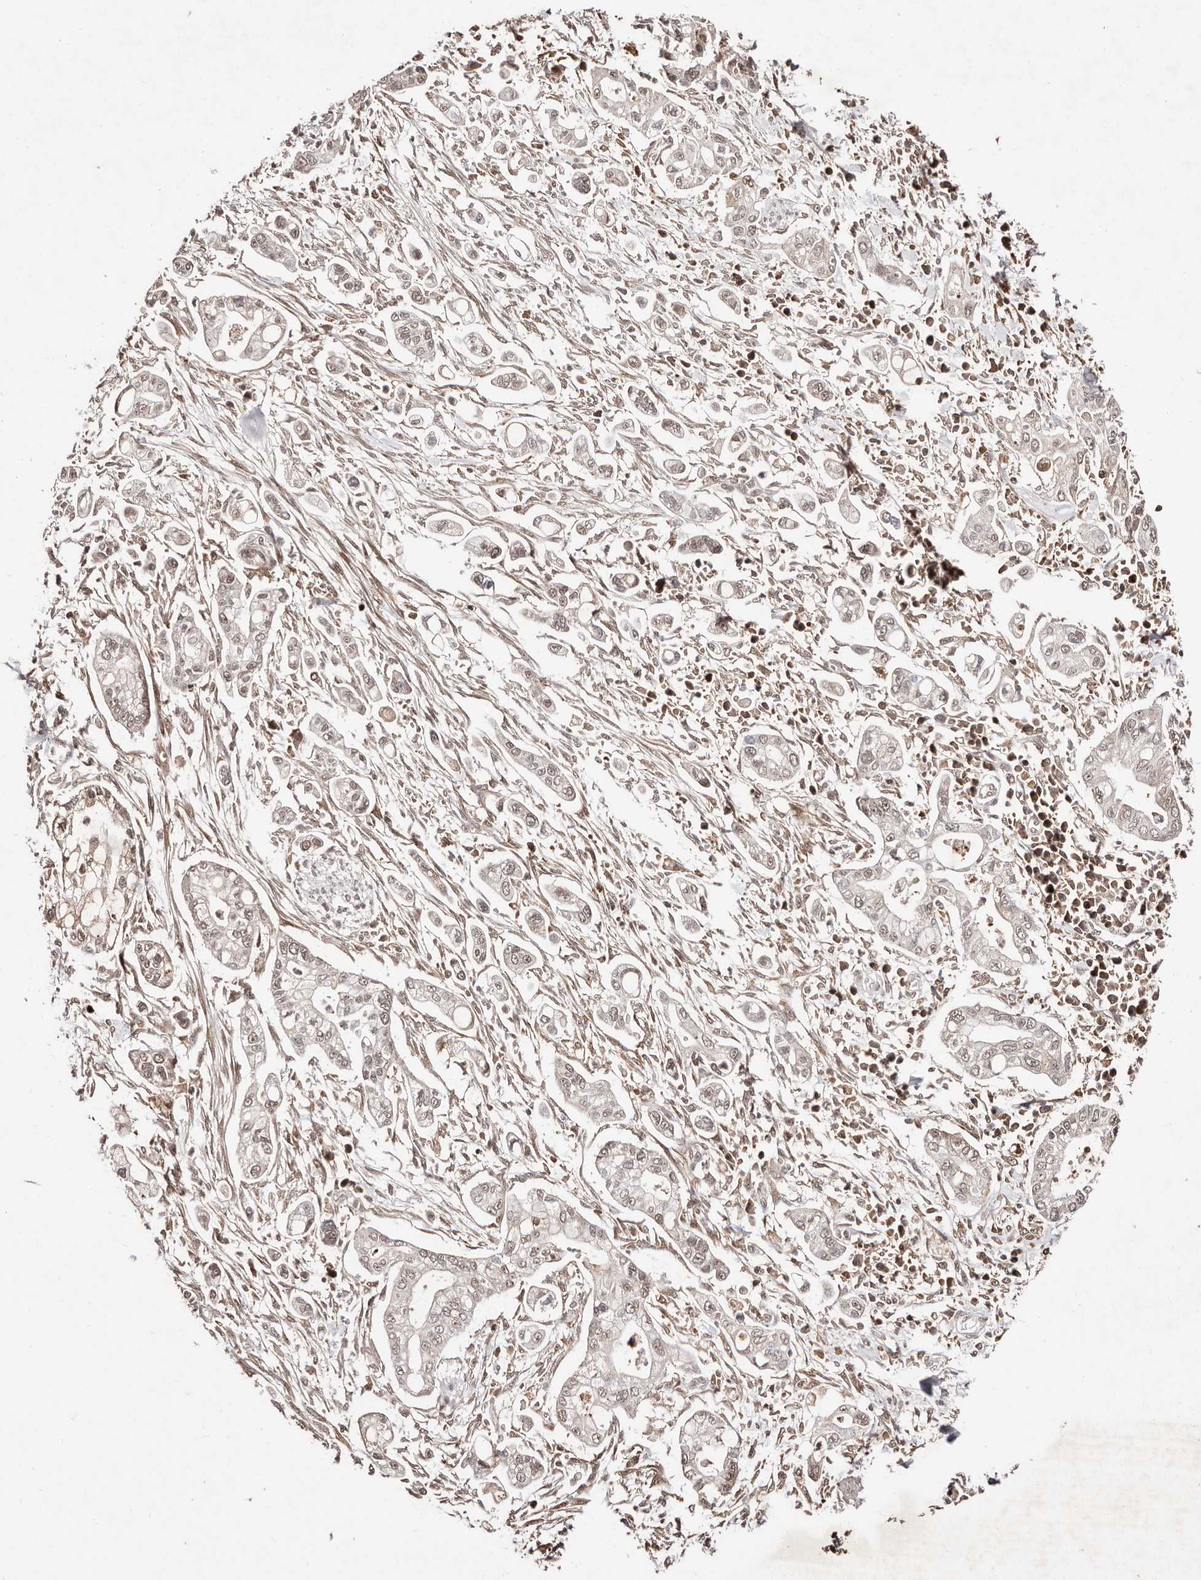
{"staining": {"intensity": "weak", "quantity": ">75%", "location": "nuclear"}, "tissue": "pancreatic cancer", "cell_type": "Tumor cells", "image_type": "cancer", "snomed": [{"axis": "morphology", "description": "Adenocarcinoma, NOS"}, {"axis": "topography", "description": "Pancreas"}], "caption": "Weak nuclear positivity for a protein is appreciated in about >75% of tumor cells of adenocarcinoma (pancreatic) using immunohistochemistry (IHC).", "gene": "BICRAL", "patient": {"sex": "male", "age": 68}}